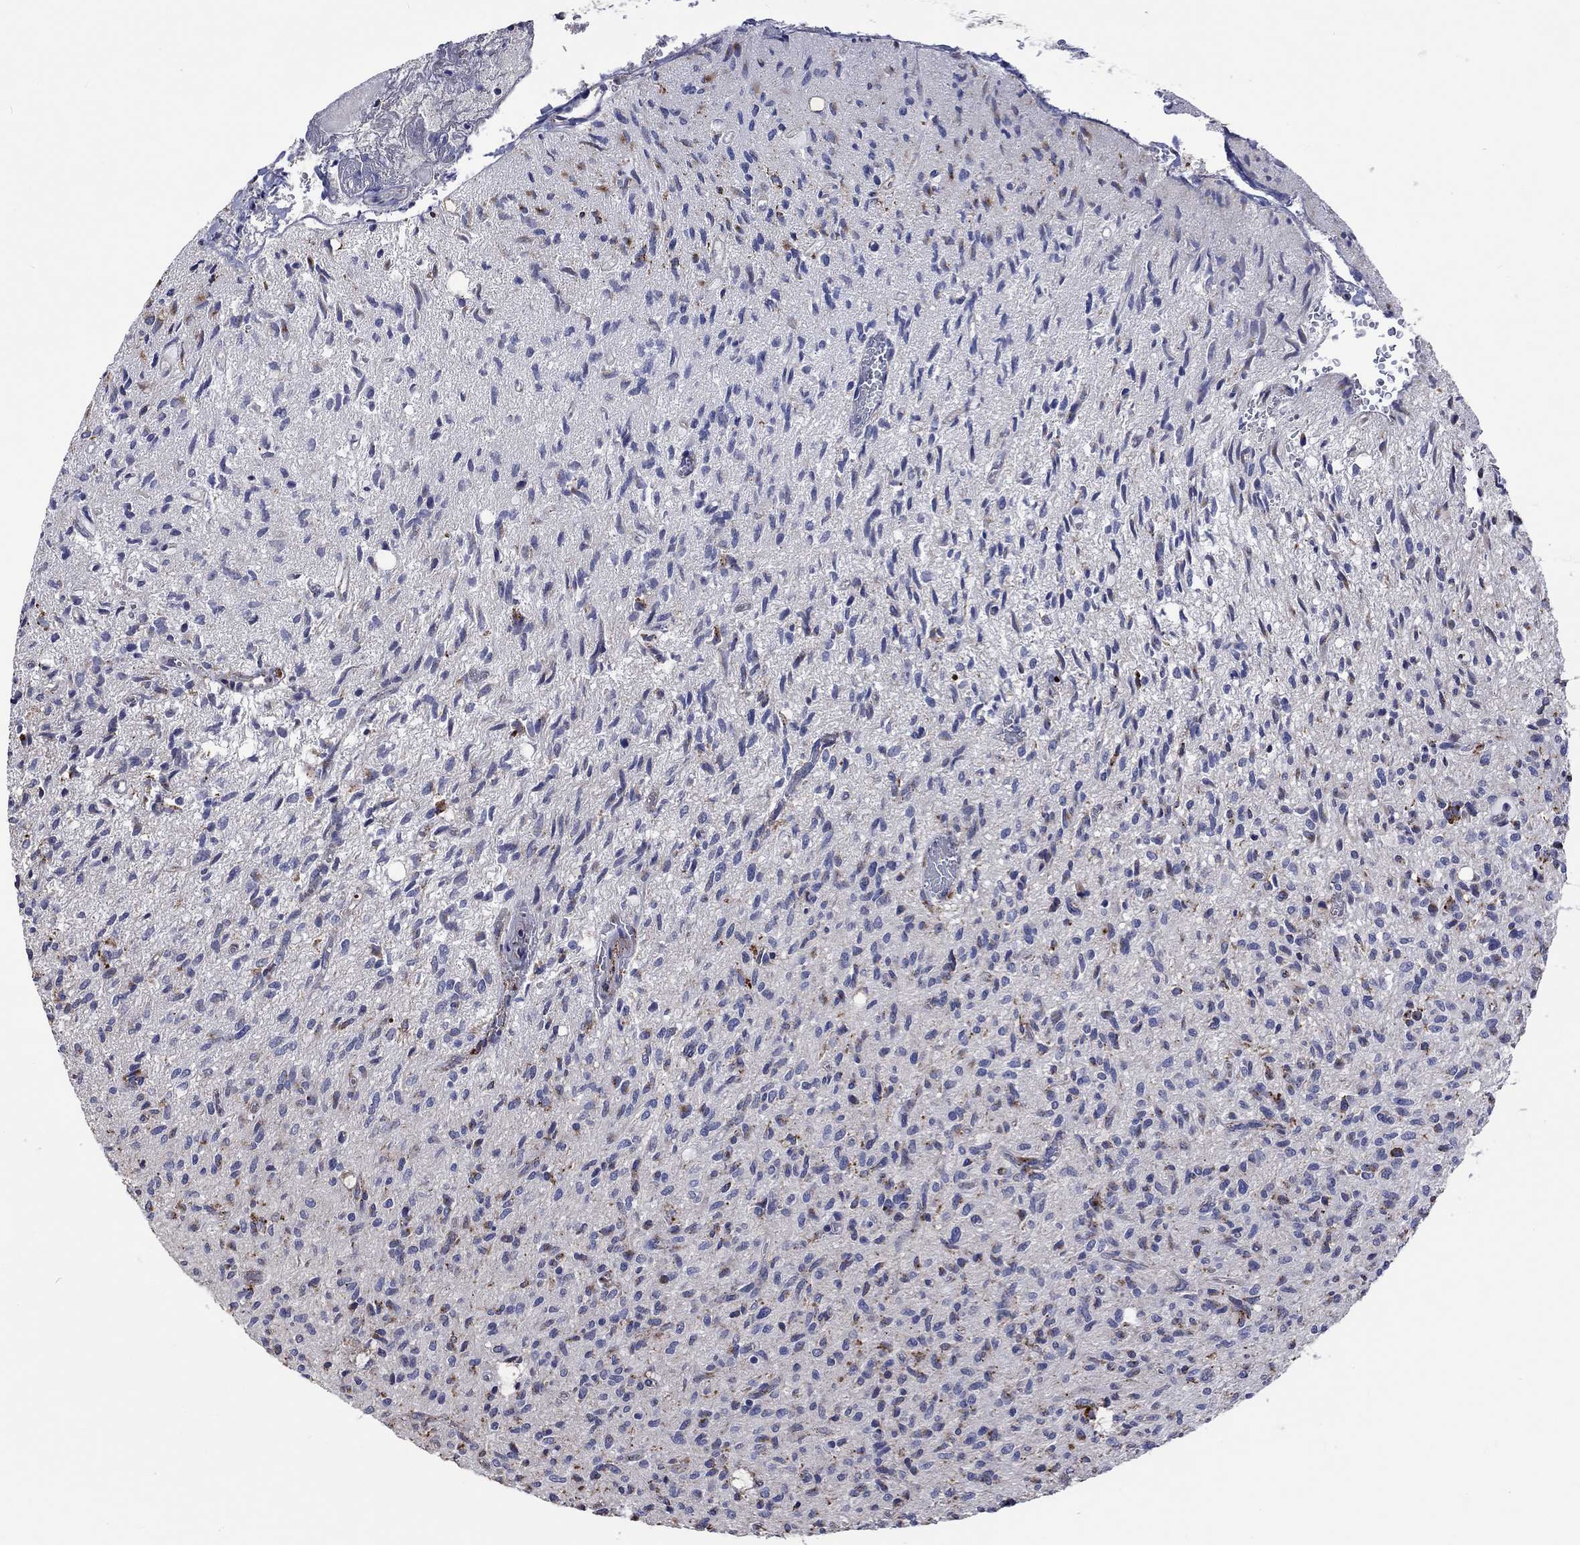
{"staining": {"intensity": "strong", "quantity": "<25%", "location": "cytoplasmic/membranous"}, "tissue": "glioma", "cell_type": "Tumor cells", "image_type": "cancer", "snomed": [{"axis": "morphology", "description": "Glioma, malignant, High grade"}, {"axis": "topography", "description": "Brain"}], "caption": "Glioma was stained to show a protein in brown. There is medium levels of strong cytoplasmic/membranous expression in about <25% of tumor cells.", "gene": "CTSB", "patient": {"sex": "male", "age": 64}}